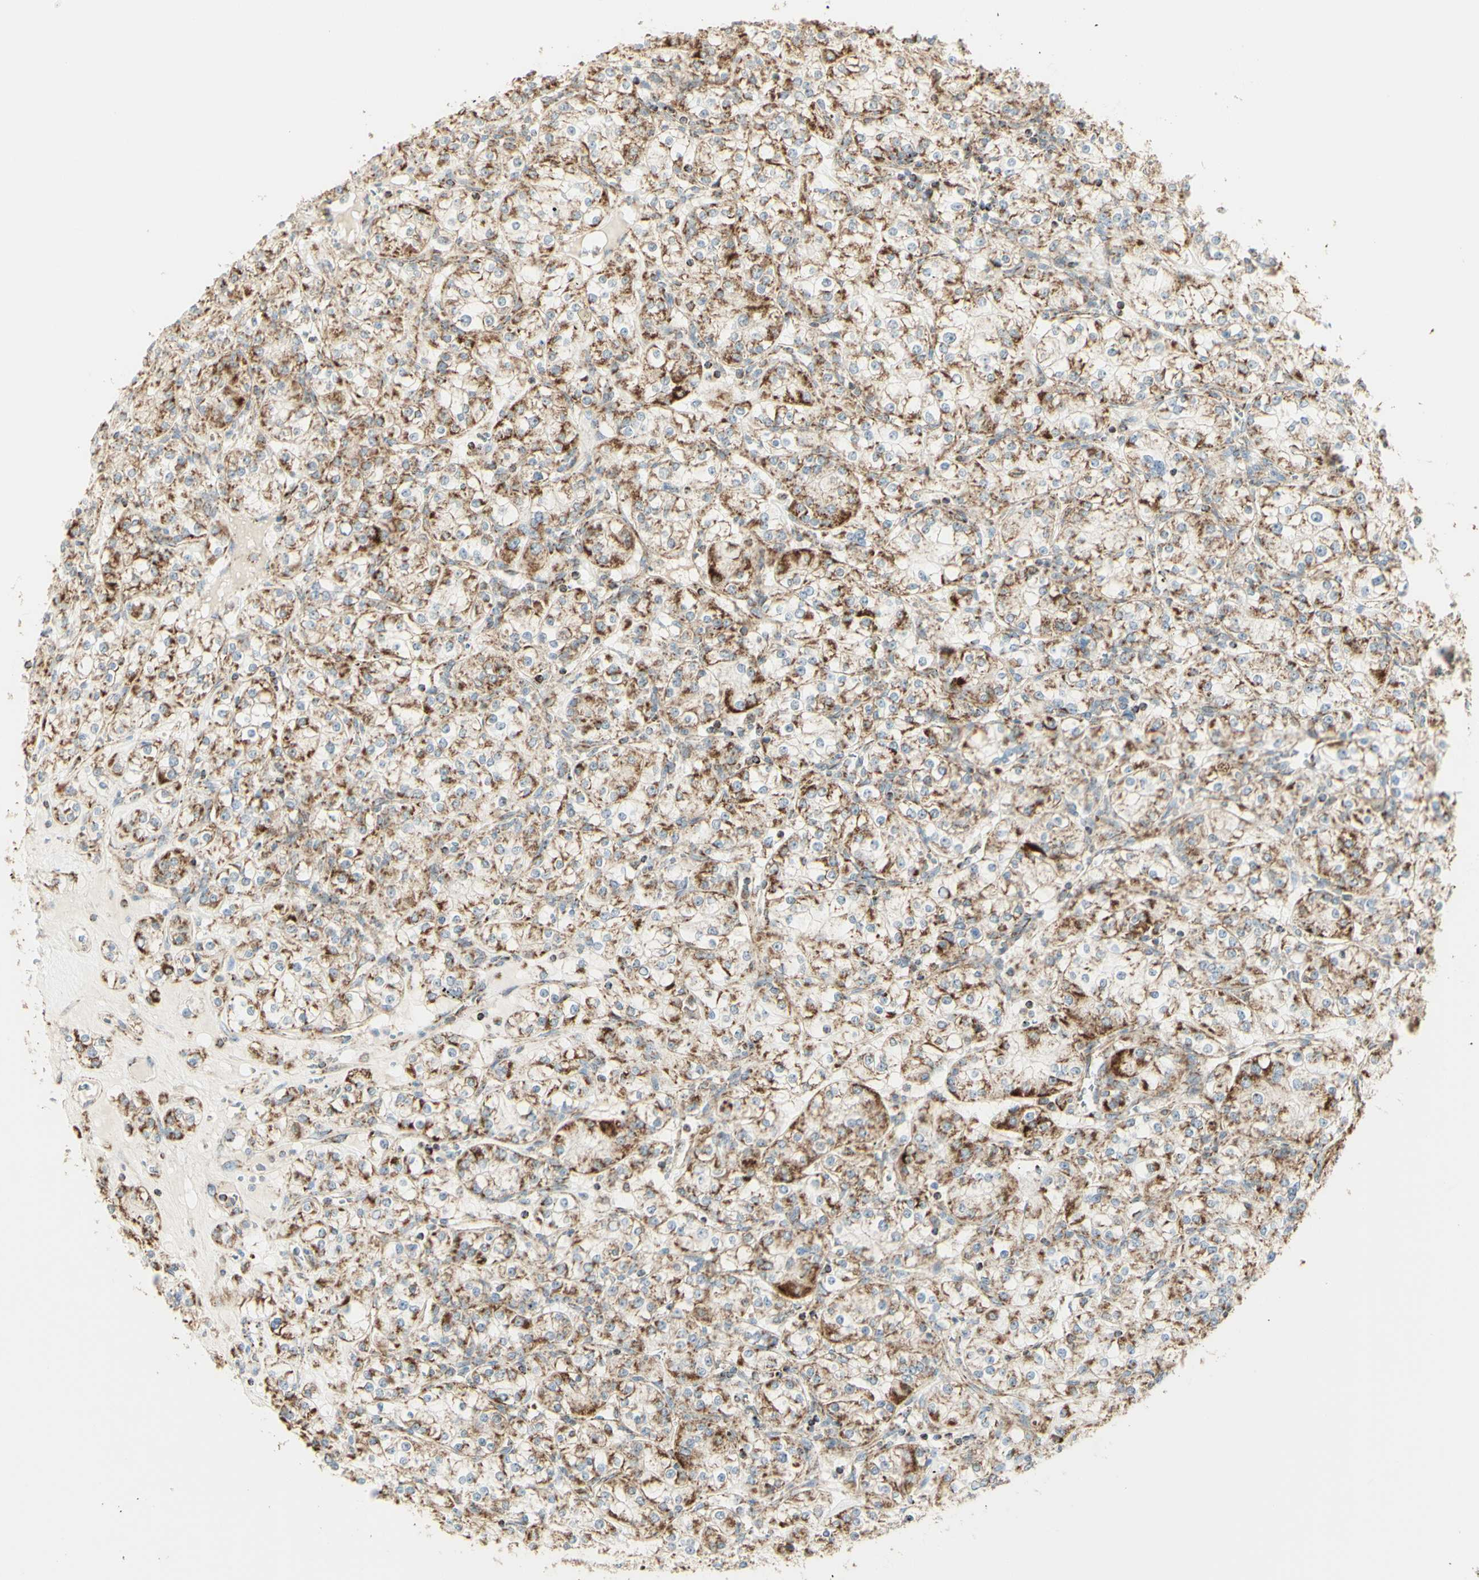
{"staining": {"intensity": "moderate", "quantity": ">75%", "location": "cytoplasmic/membranous"}, "tissue": "renal cancer", "cell_type": "Tumor cells", "image_type": "cancer", "snomed": [{"axis": "morphology", "description": "Adenocarcinoma, NOS"}, {"axis": "topography", "description": "Kidney"}], "caption": "Immunohistochemistry (IHC) staining of adenocarcinoma (renal), which exhibits medium levels of moderate cytoplasmic/membranous expression in approximately >75% of tumor cells indicating moderate cytoplasmic/membranous protein staining. The staining was performed using DAB (brown) for protein detection and nuclei were counterstained in hematoxylin (blue).", "gene": "LETM1", "patient": {"sex": "male", "age": 77}}